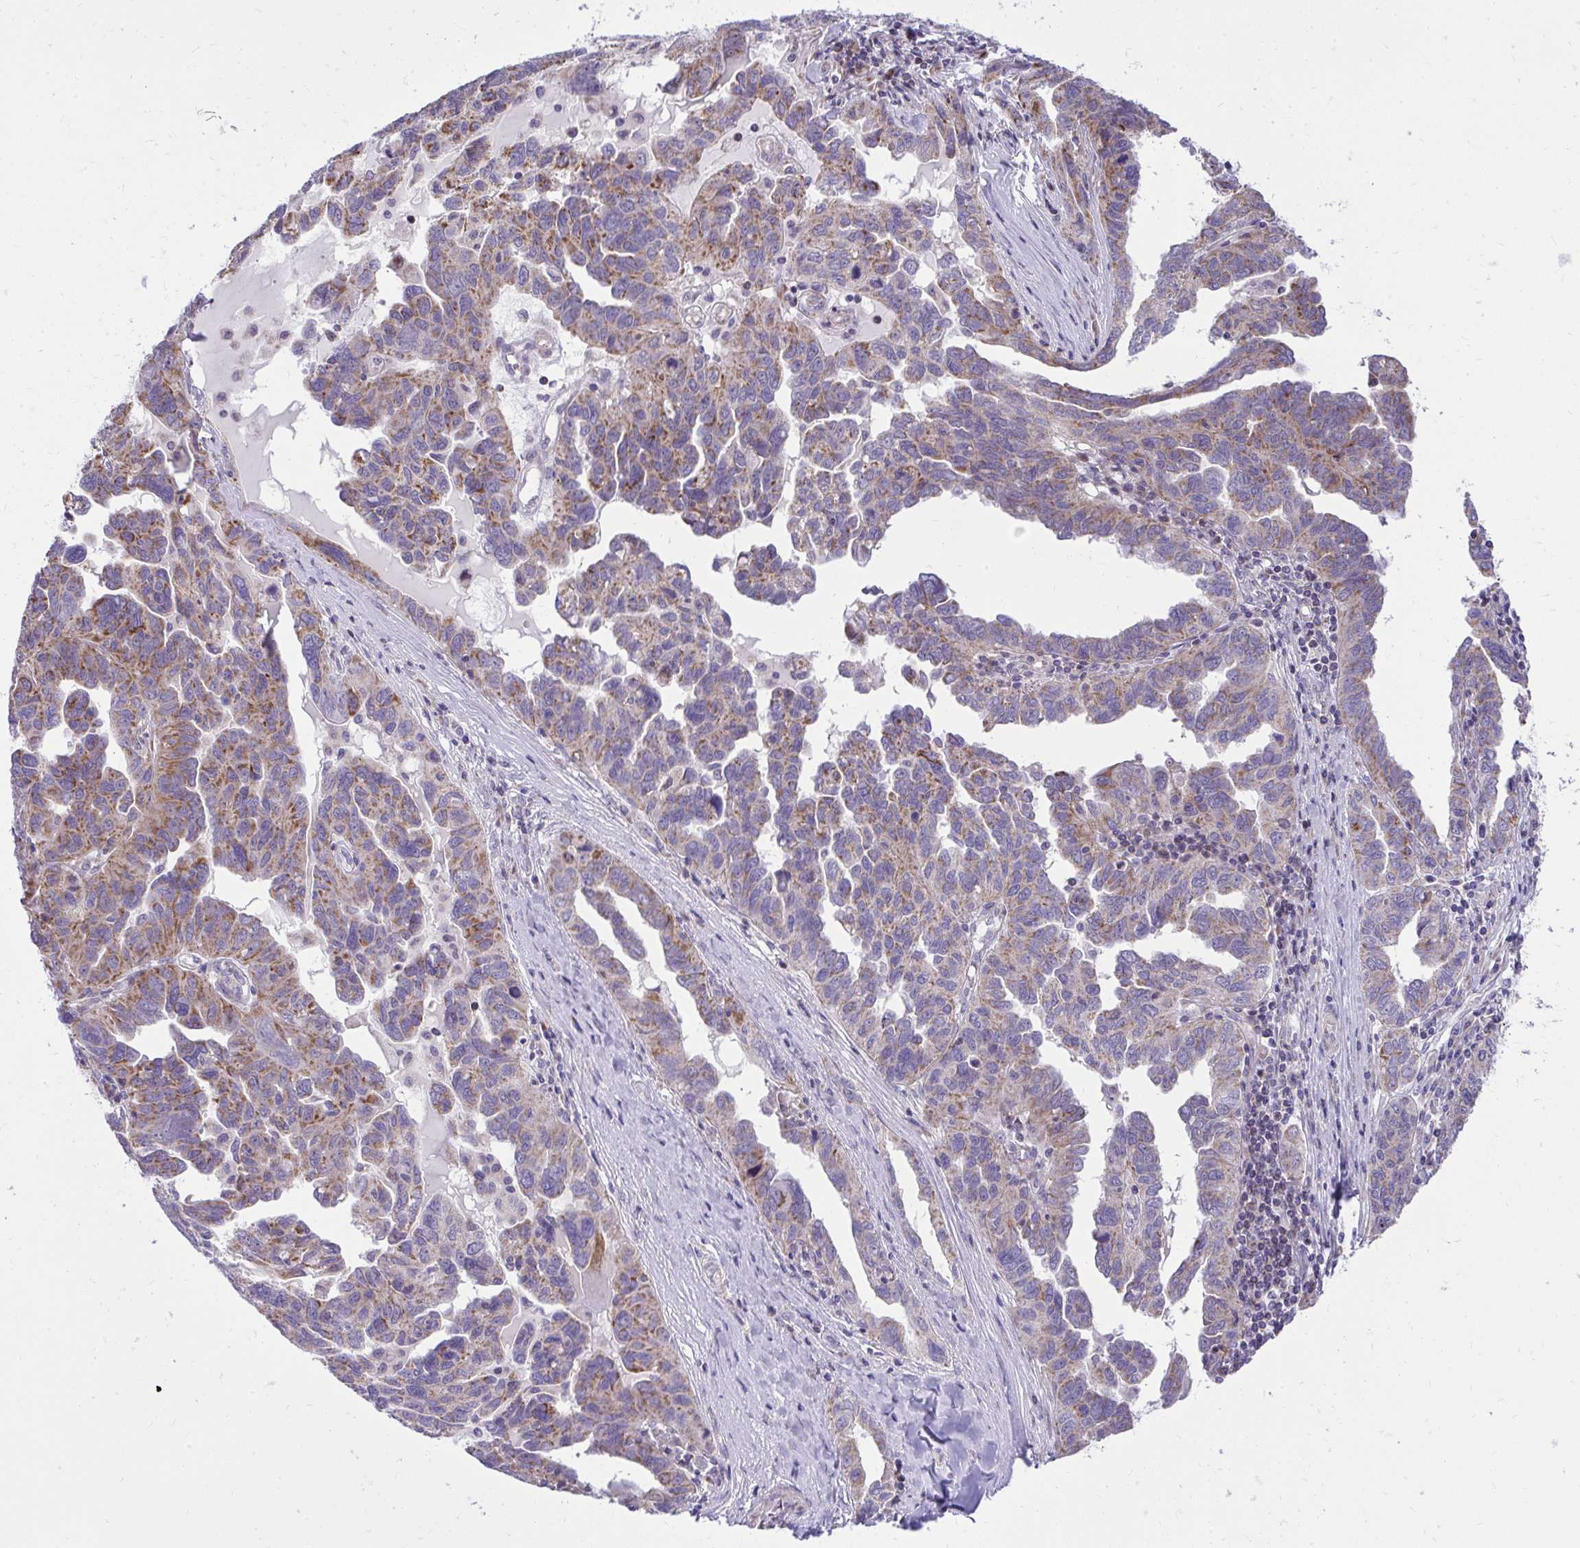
{"staining": {"intensity": "moderate", "quantity": ">75%", "location": "cytoplasmic/membranous"}, "tissue": "ovarian cancer", "cell_type": "Tumor cells", "image_type": "cancer", "snomed": [{"axis": "morphology", "description": "Cystadenocarcinoma, serous, NOS"}, {"axis": "topography", "description": "Ovary"}], "caption": "Ovarian serous cystadenocarcinoma stained with DAB (3,3'-diaminobenzidine) immunohistochemistry reveals medium levels of moderate cytoplasmic/membranous staining in approximately >75% of tumor cells.", "gene": "GPRIN3", "patient": {"sex": "female", "age": 64}}